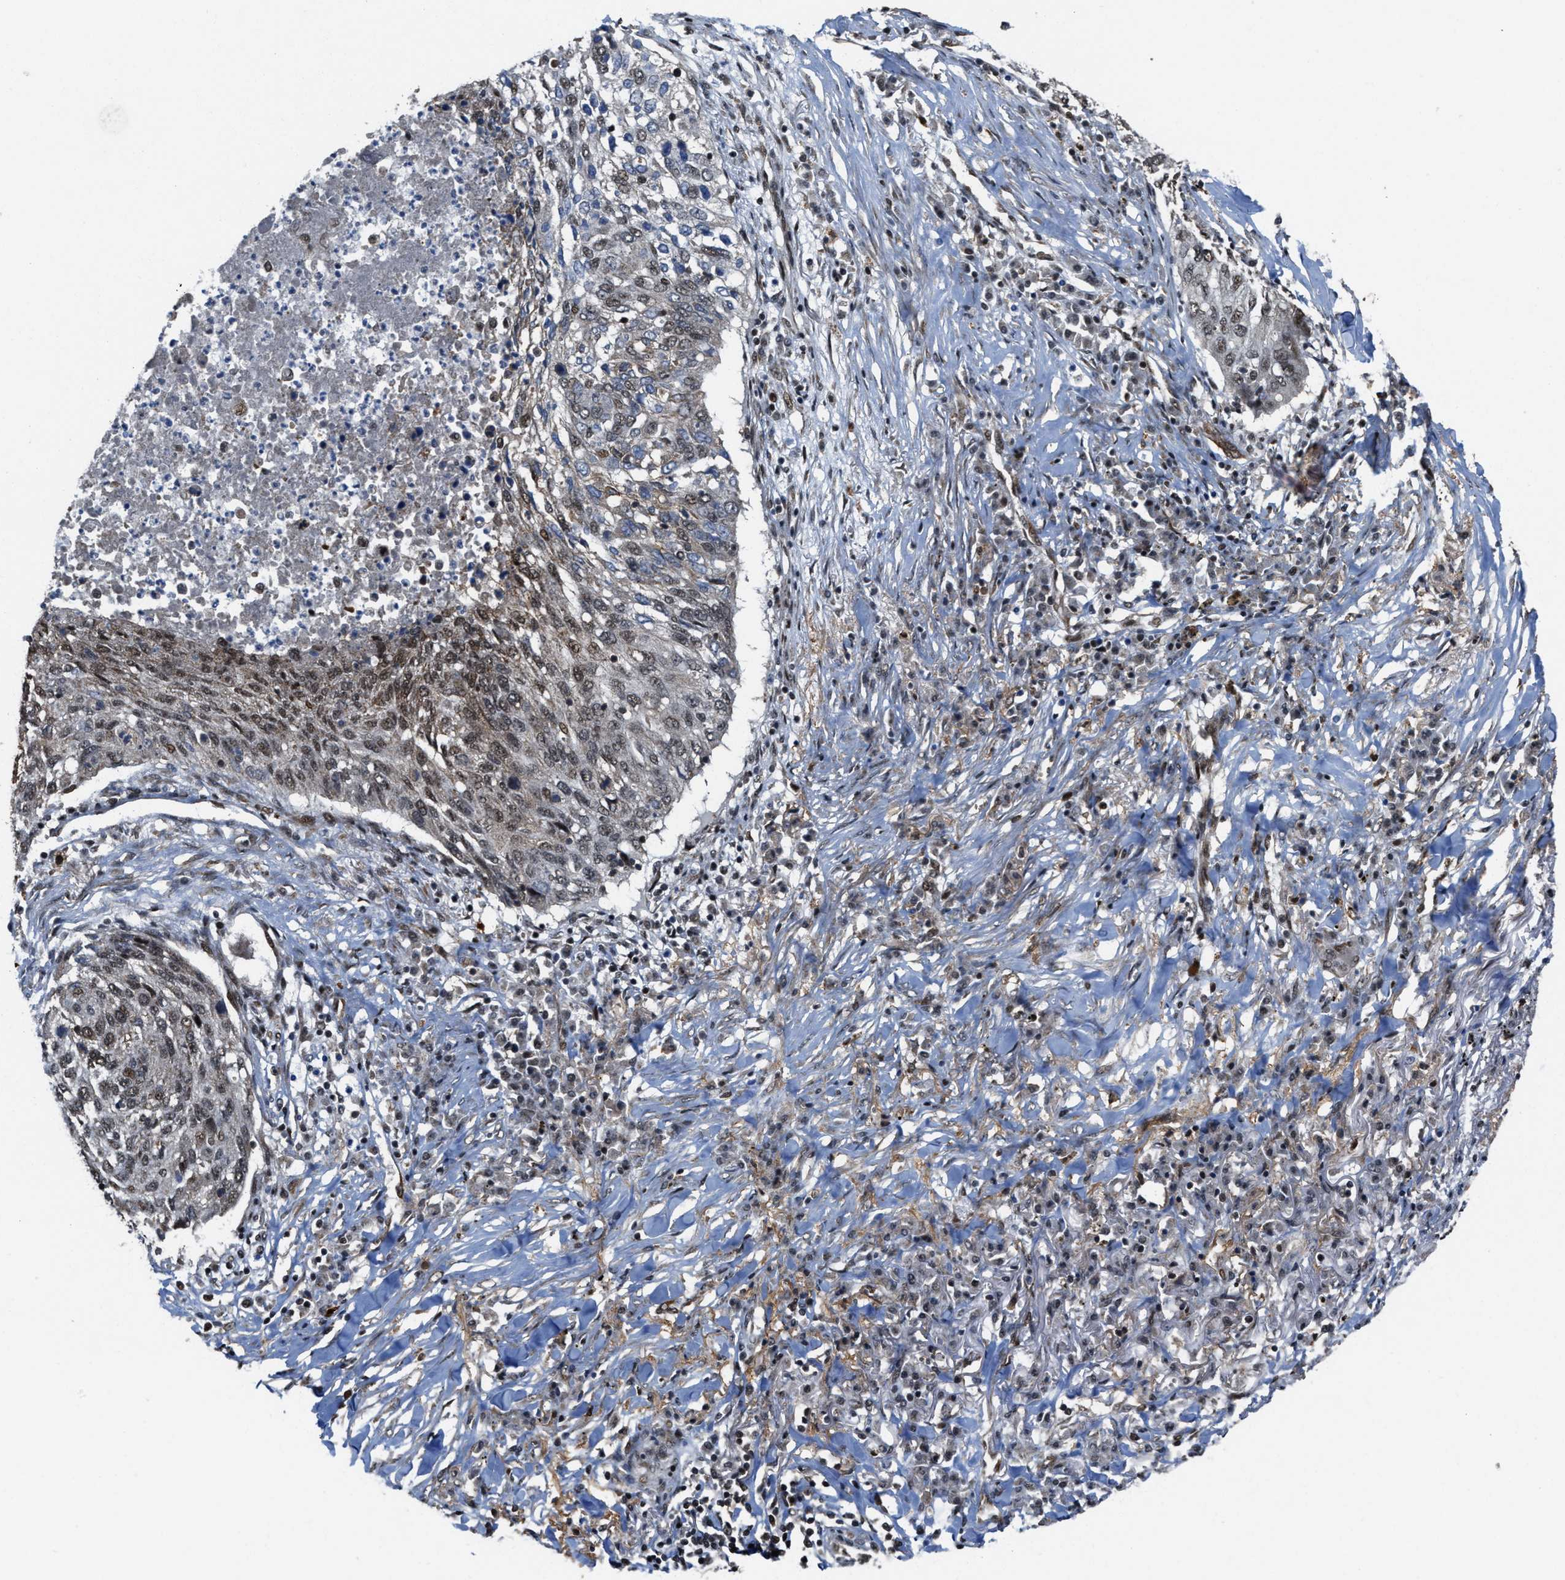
{"staining": {"intensity": "moderate", "quantity": ">75%", "location": "nuclear"}, "tissue": "lung cancer", "cell_type": "Tumor cells", "image_type": "cancer", "snomed": [{"axis": "morphology", "description": "Squamous cell carcinoma, NOS"}, {"axis": "topography", "description": "Lung"}], "caption": "Immunohistochemistry staining of lung squamous cell carcinoma, which exhibits medium levels of moderate nuclear staining in about >75% of tumor cells indicating moderate nuclear protein staining. The staining was performed using DAB (brown) for protein detection and nuclei were counterstained in hematoxylin (blue).", "gene": "ZNF250", "patient": {"sex": "female", "age": 63}}